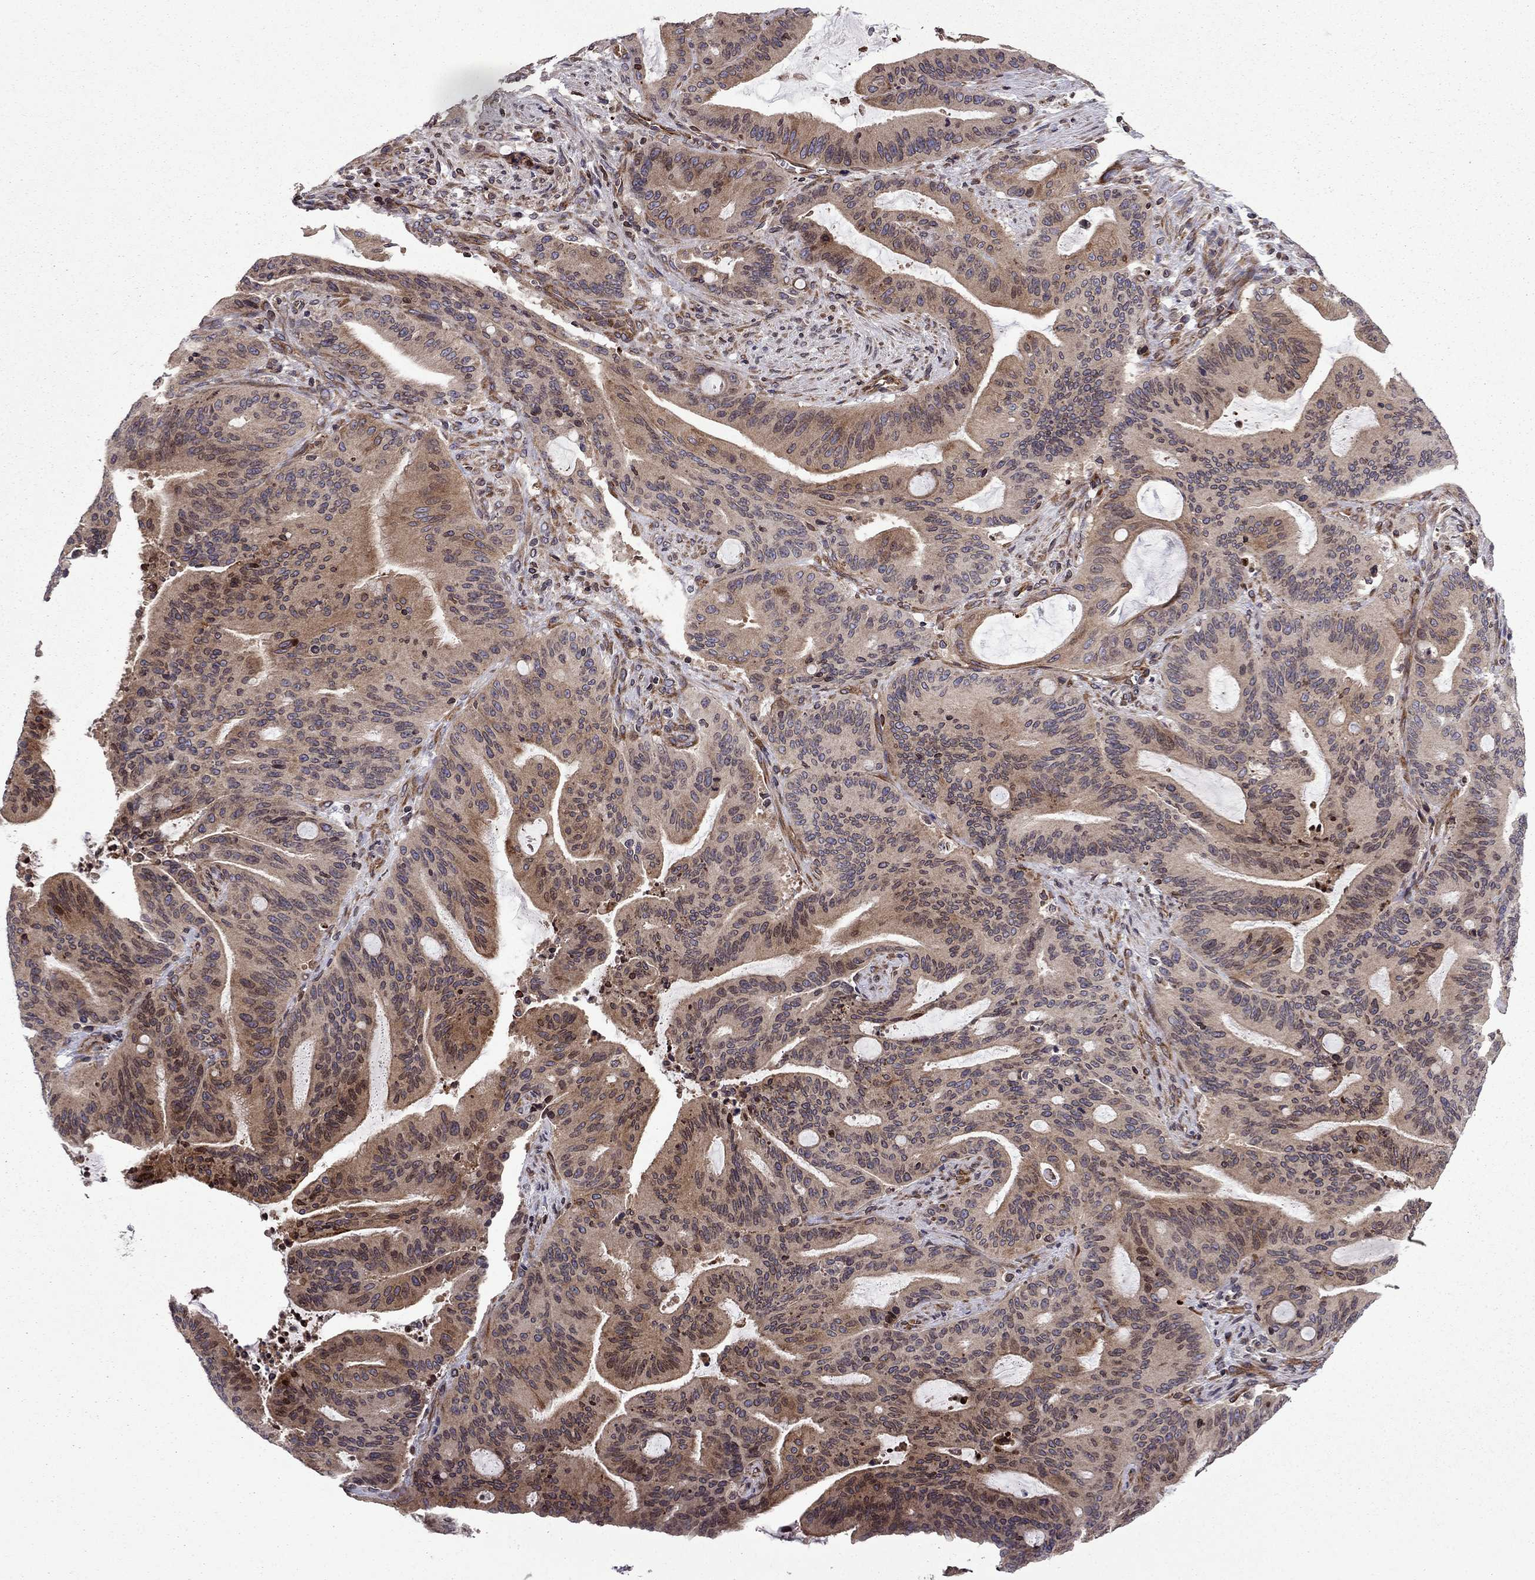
{"staining": {"intensity": "moderate", "quantity": "25%-75%", "location": "cytoplasmic/membranous"}, "tissue": "liver cancer", "cell_type": "Tumor cells", "image_type": "cancer", "snomed": [{"axis": "morphology", "description": "Cholangiocarcinoma"}, {"axis": "topography", "description": "Liver"}], "caption": "Moderate cytoplasmic/membranous positivity is present in about 25%-75% of tumor cells in liver cancer.", "gene": "CDC42BPA", "patient": {"sex": "female", "age": 73}}